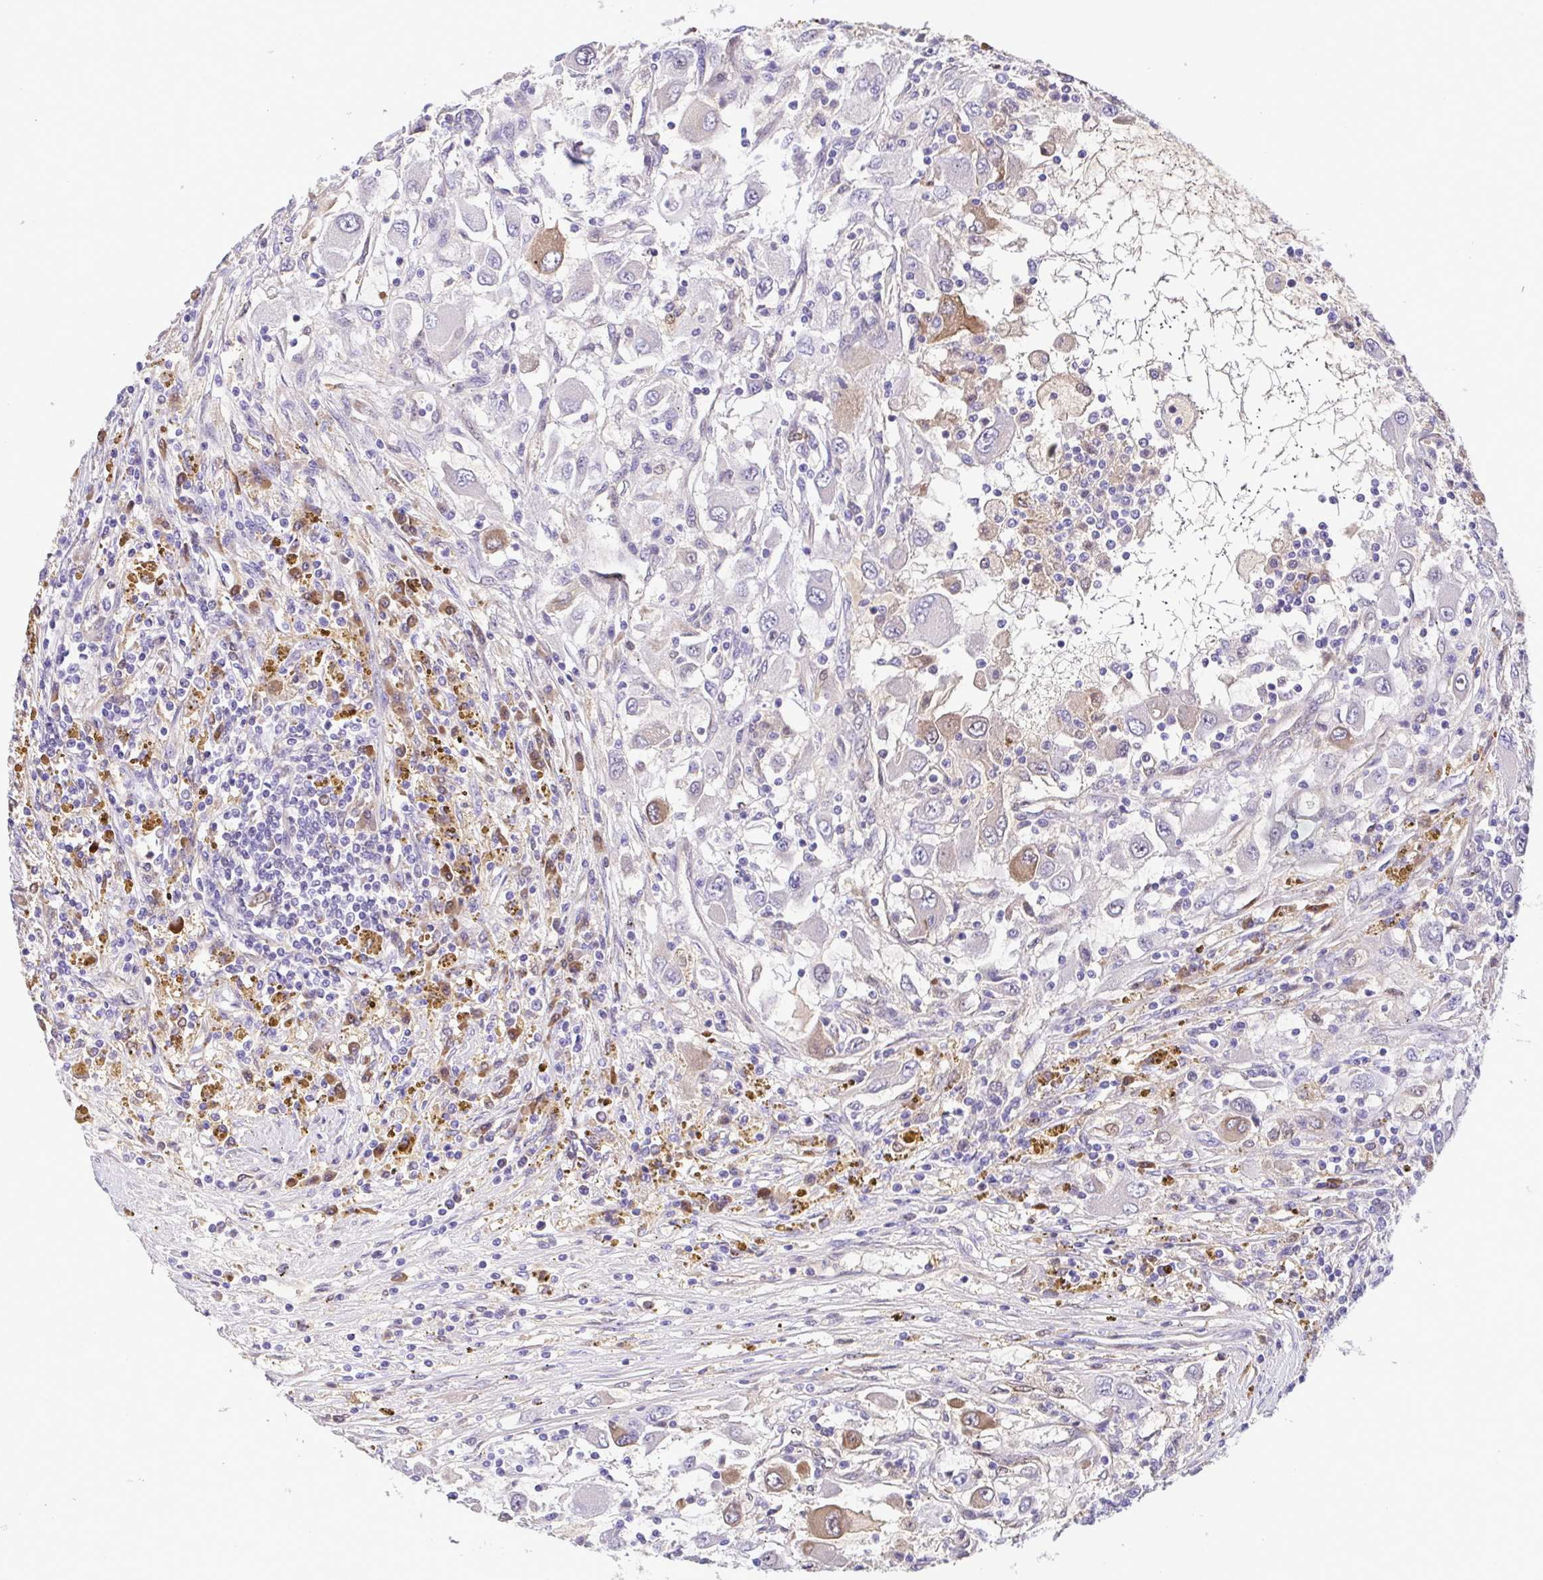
{"staining": {"intensity": "negative", "quantity": "none", "location": "none"}, "tissue": "renal cancer", "cell_type": "Tumor cells", "image_type": "cancer", "snomed": [{"axis": "morphology", "description": "Adenocarcinoma, NOS"}, {"axis": "topography", "description": "Kidney"}], "caption": "The IHC micrograph has no significant expression in tumor cells of adenocarcinoma (renal) tissue.", "gene": "TIPIN", "patient": {"sex": "female", "age": 67}}